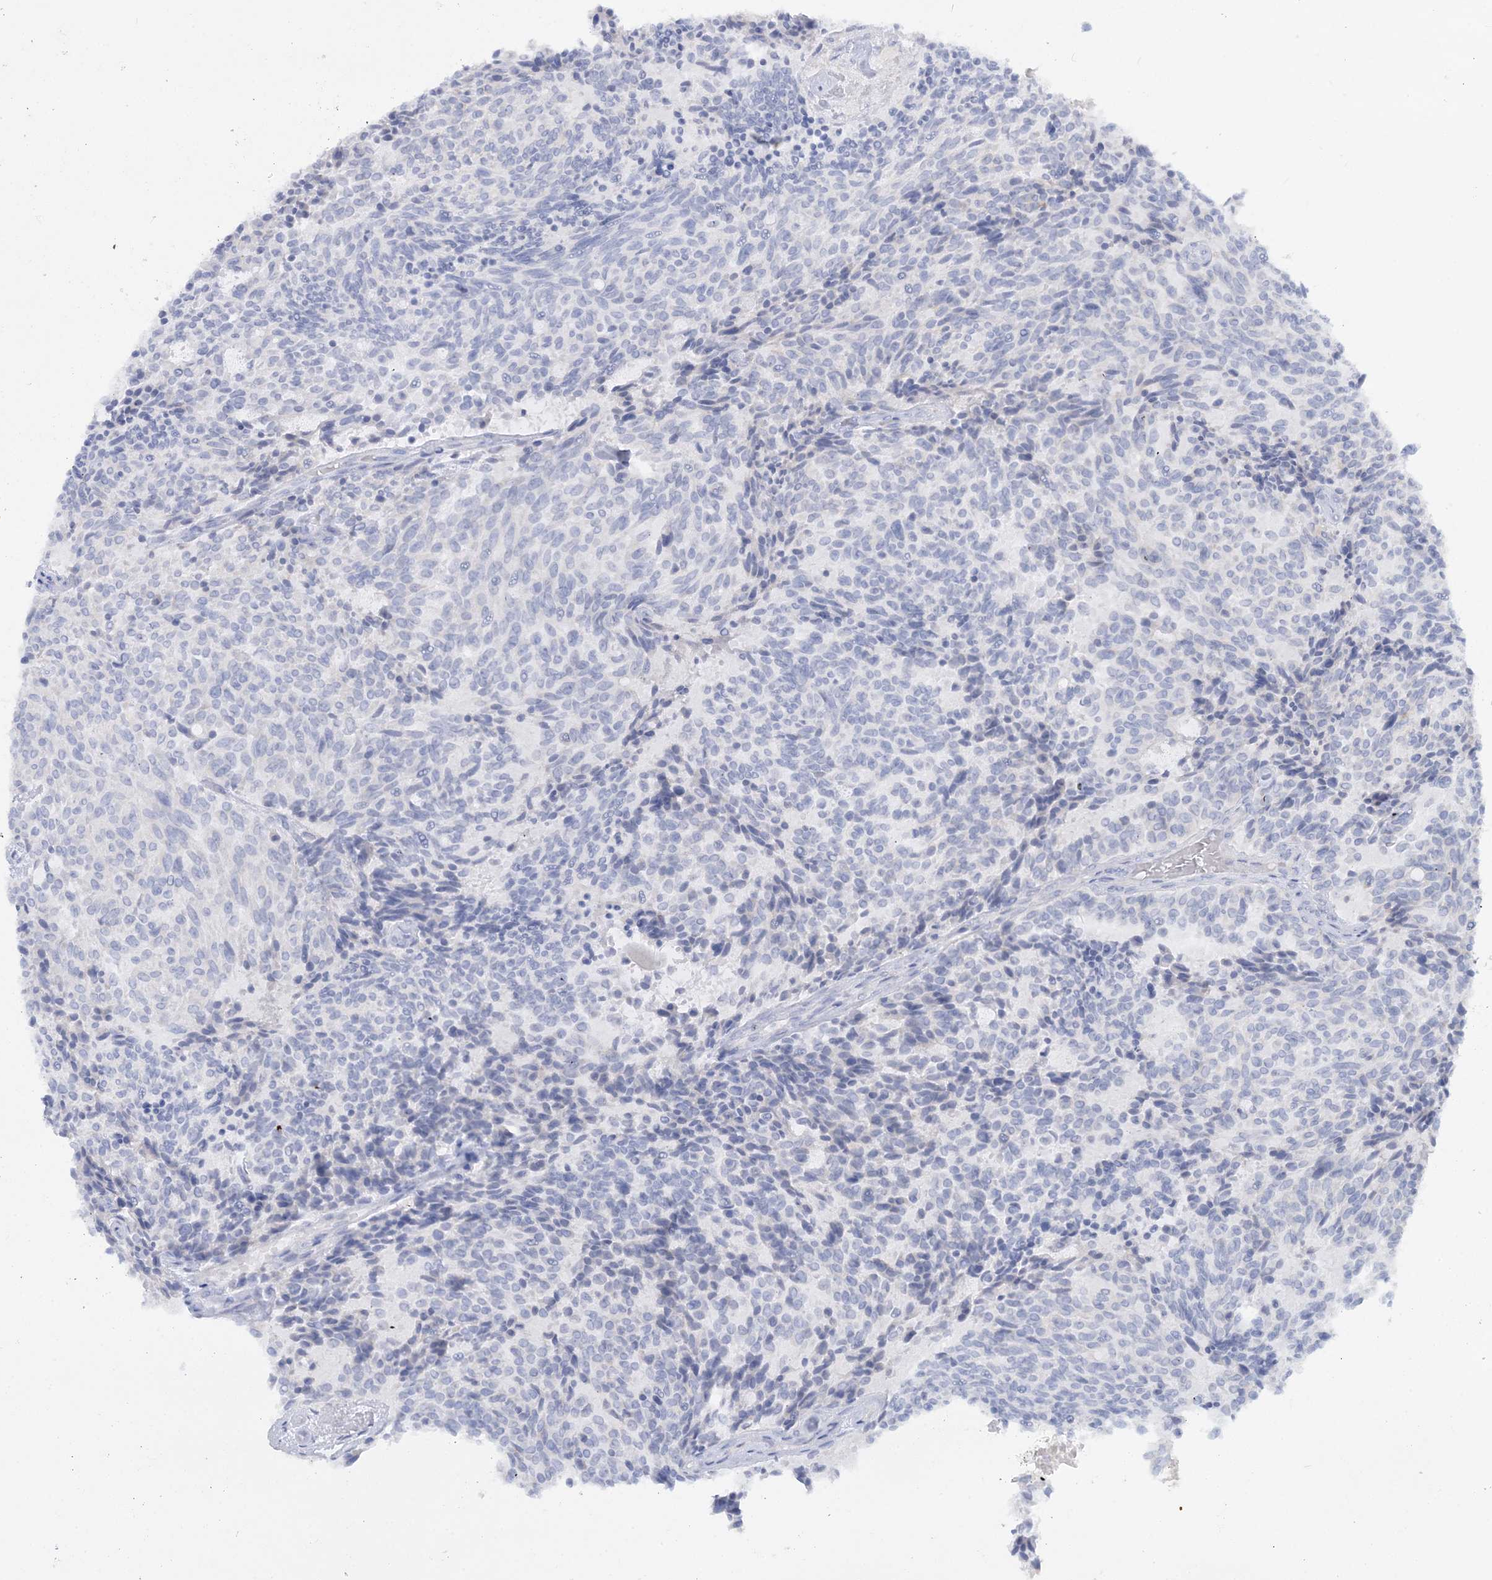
{"staining": {"intensity": "negative", "quantity": "none", "location": "none"}, "tissue": "carcinoid", "cell_type": "Tumor cells", "image_type": "cancer", "snomed": [{"axis": "morphology", "description": "Carcinoid, malignant, NOS"}, {"axis": "topography", "description": "Pancreas"}], "caption": "This is a histopathology image of immunohistochemistry (IHC) staining of carcinoid, which shows no staining in tumor cells.", "gene": "WDSUB1", "patient": {"sex": "female", "age": 54}}